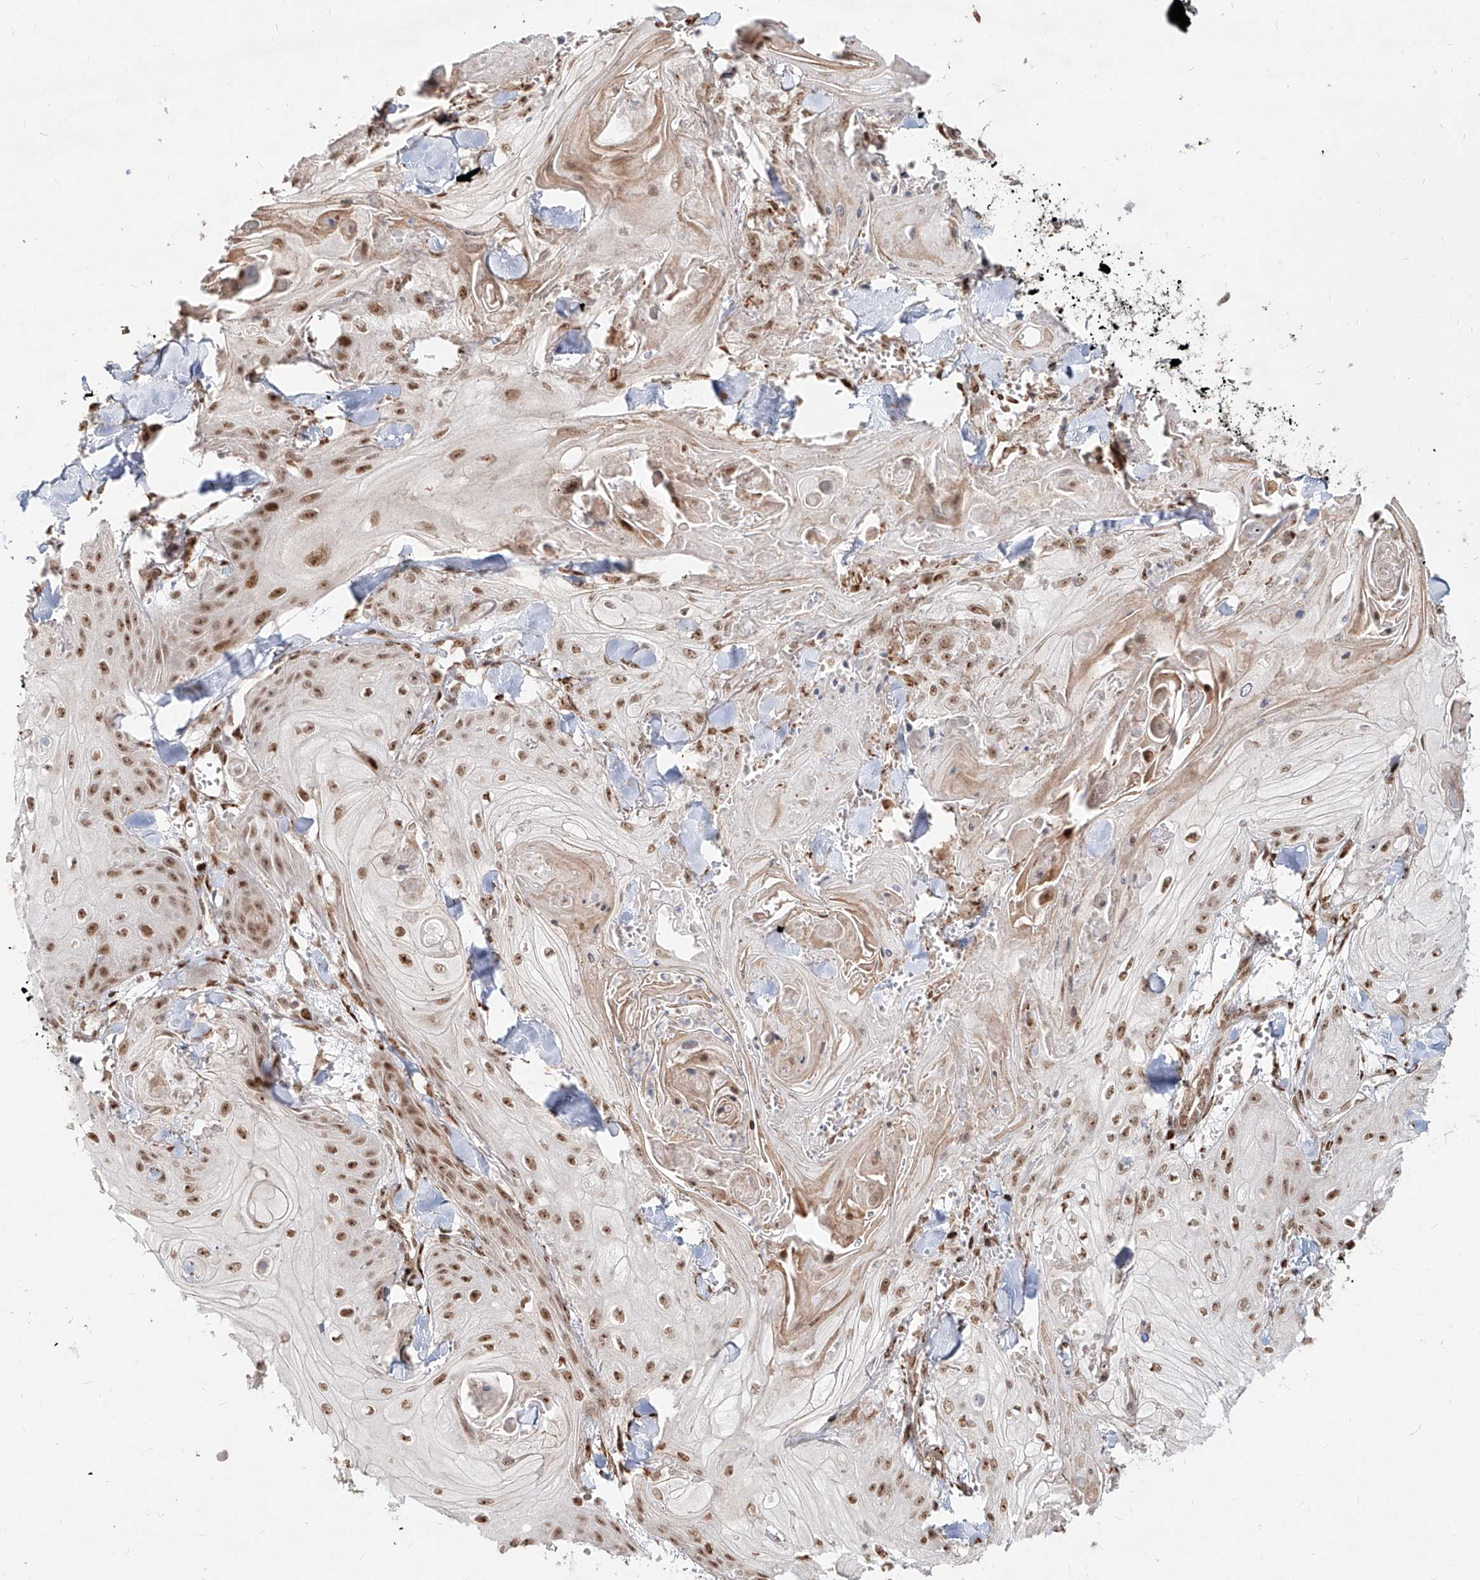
{"staining": {"intensity": "moderate", "quantity": ">75%", "location": "nuclear"}, "tissue": "skin cancer", "cell_type": "Tumor cells", "image_type": "cancer", "snomed": [{"axis": "morphology", "description": "Squamous cell carcinoma, NOS"}, {"axis": "topography", "description": "Skin"}], "caption": "Approximately >75% of tumor cells in skin squamous cell carcinoma display moderate nuclear protein staining as visualized by brown immunohistochemical staining.", "gene": "ZNF710", "patient": {"sex": "male", "age": 74}}